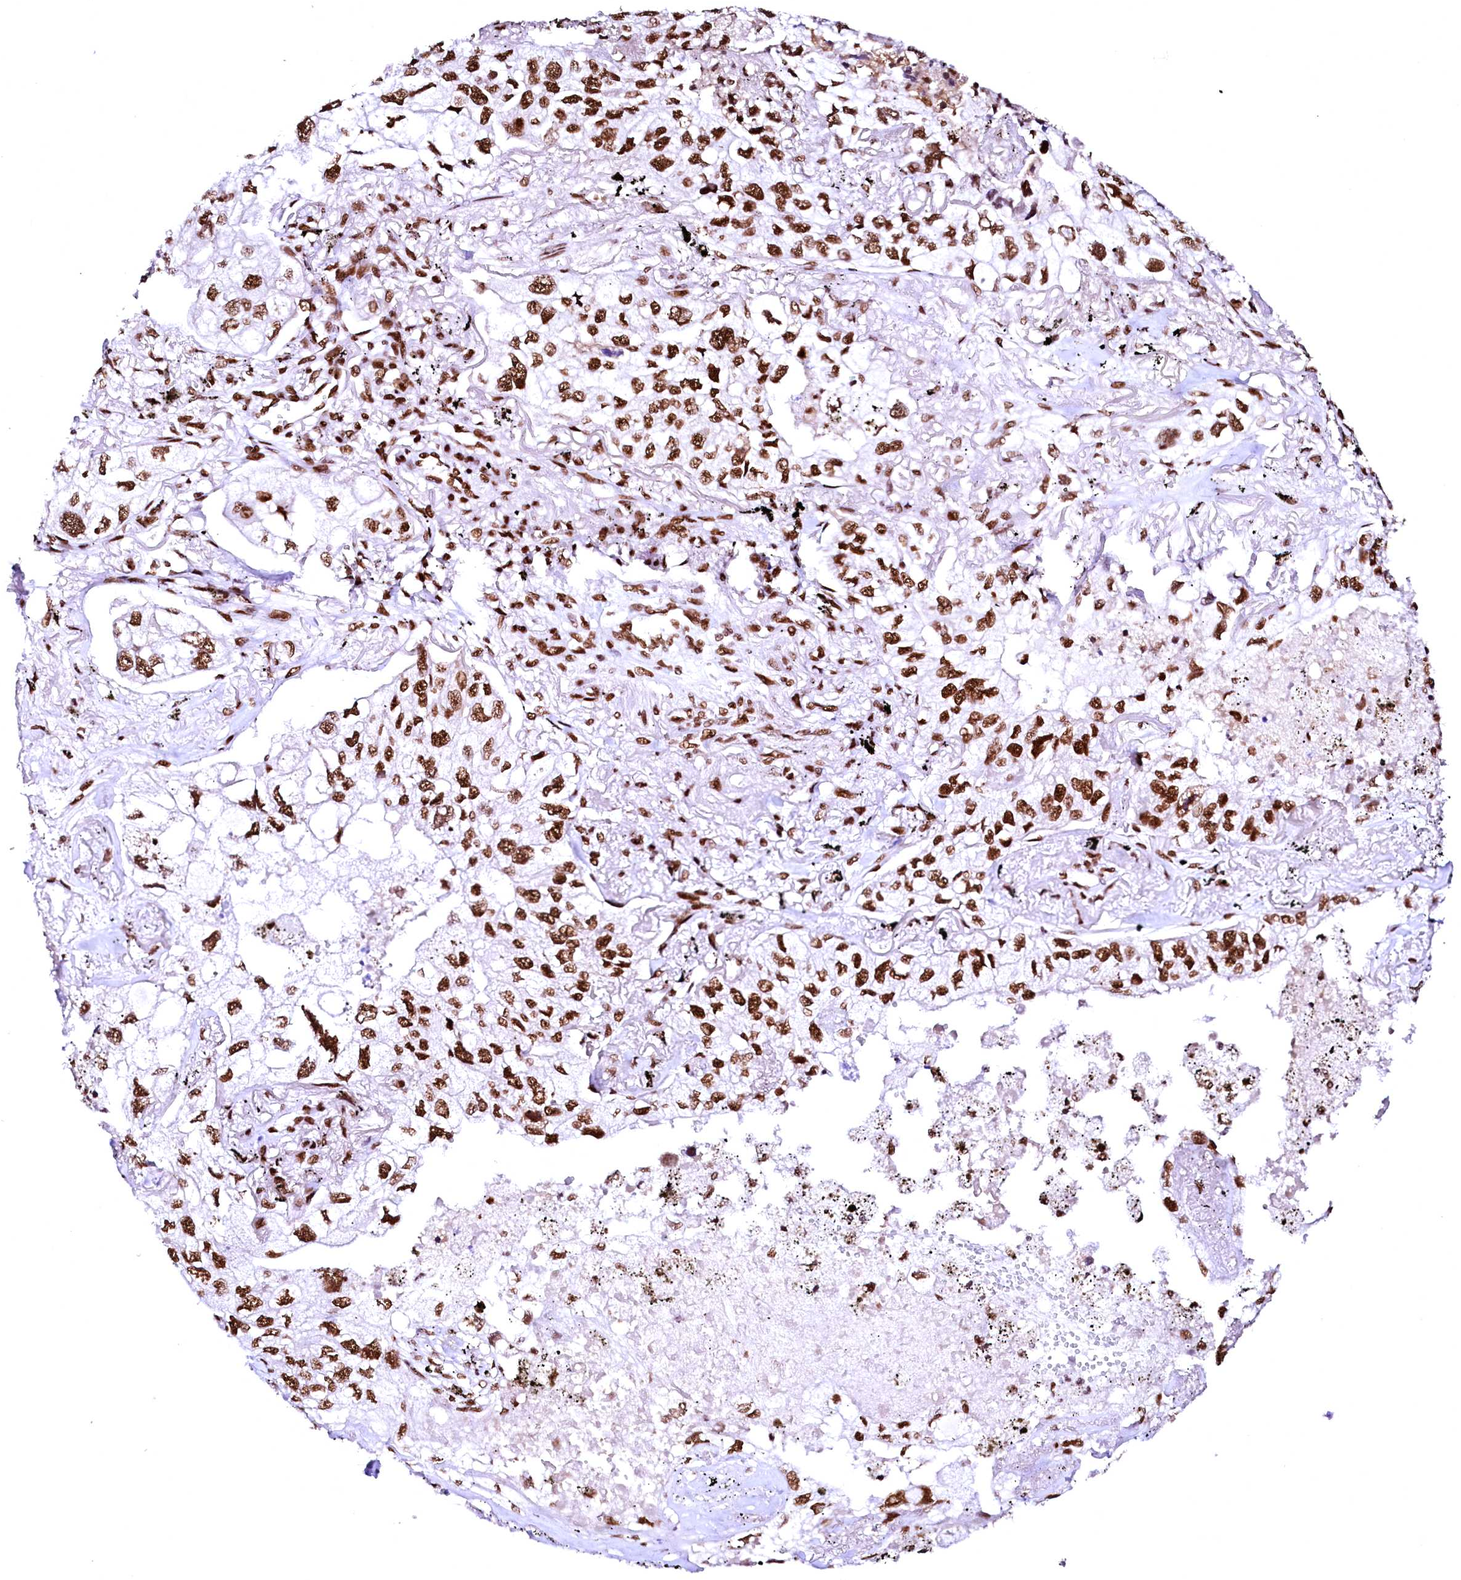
{"staining": {"intensity": "strong", "quantity": ">75%", "location": "nuclear"}, "tissue": "lung cancer", "cell_type": "Tumor cells", "image_type": "cancer", "snomed": [{"axis": "morphology", "description": "Adenocarcinoma, NOS"}, {"axis": "topography", "description": "Lung"}], "caption": "IHC staining of lung cancer (adenocarcinoma), which shows high levels of strong nuclear staining in about >75% of tumor cells indicating strong nuclear protein staining. The staining was performed using DAB (3,3'-diaminobenzidine) (brown) for protein detection and nuclei were counterstained in hematoxylin (blue).", "gene": "CPSF6", "patient": {"sex": "male", "age": 65}}